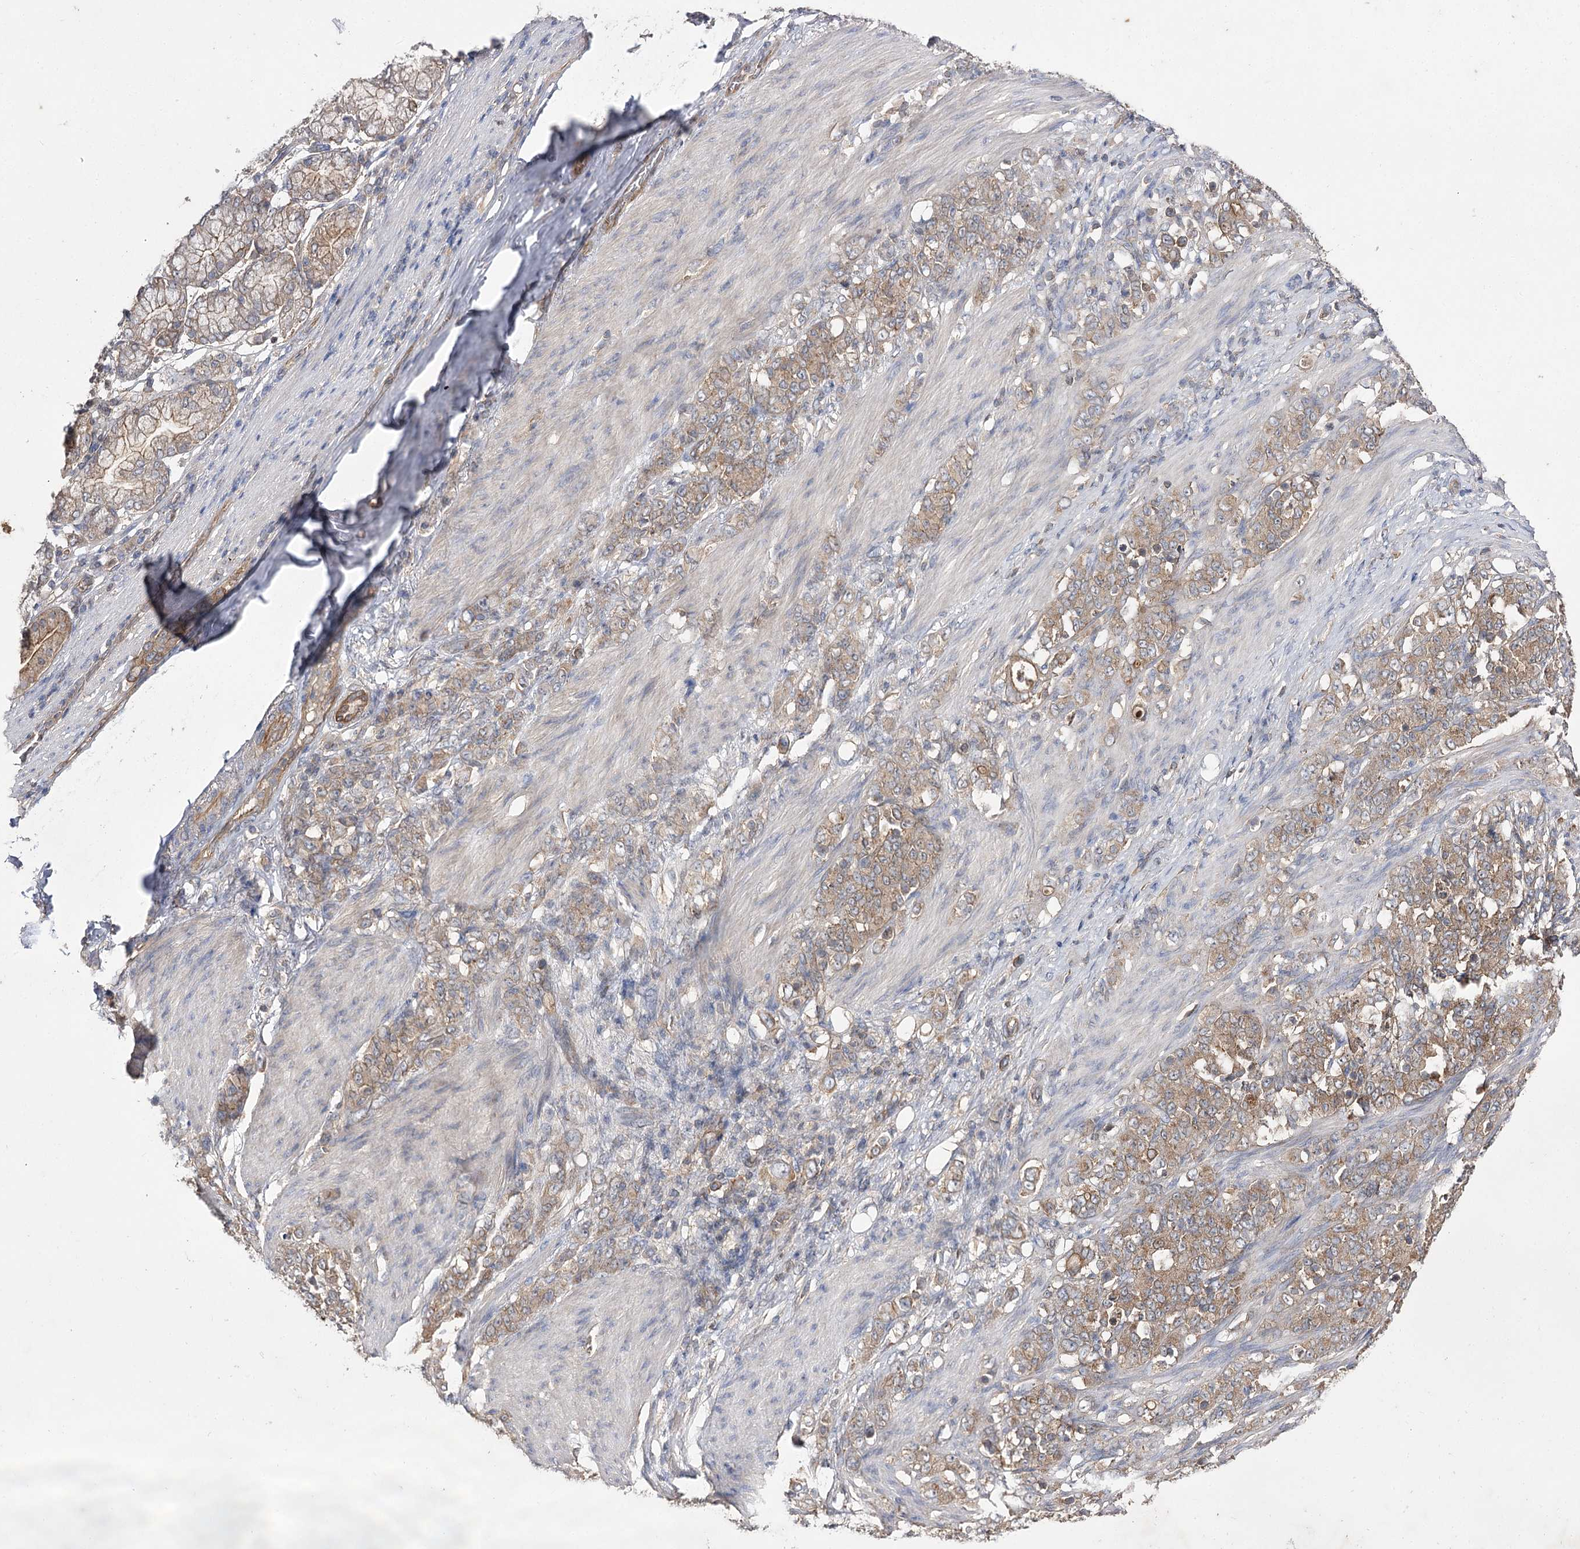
{"staining": {"intensity": "moderate", "quantity": ">75%", "location": "cytoplasmic/membranous"}, "tissue": "stomach cancer", "cell_type": "Tumor cells", "image_type": "cancer", "snomed": [{"axis": "morphology", "description": "Adenocarcinoma, NOS"}, {"axis": "topography", "description": "Stomach"}], "caption": "Tumor cells exhibit medium levels of moderate cytoplasmic/membranous positivity in approximately >75% of cells in stomach adenocarcinoma.", "gene": "BCR", "patient": {"sex": "female", "age": 79}}